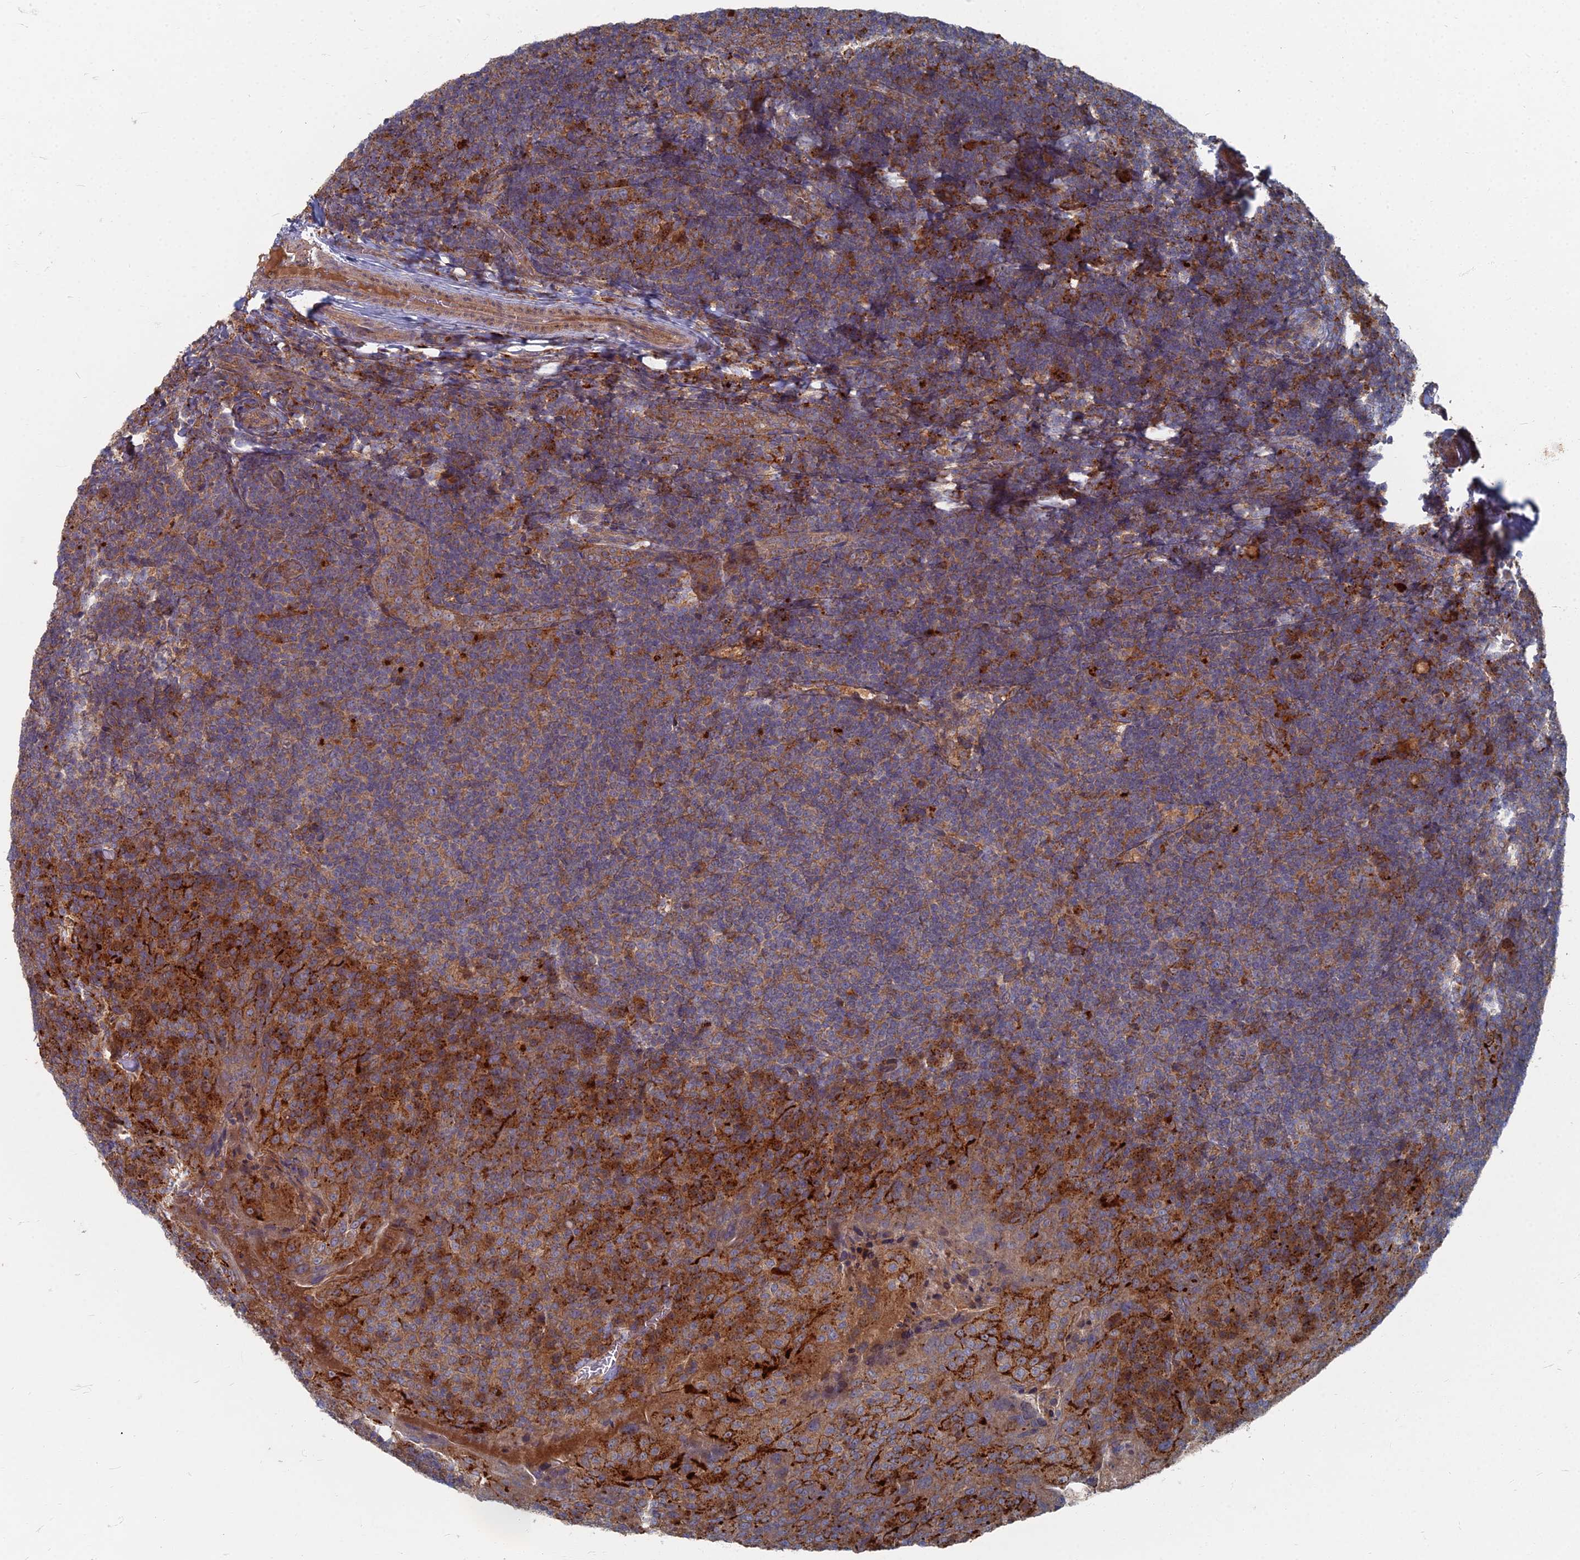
{"staining": {"intensity": "moderate", "quantity": ">75%", "location": "cytoplasmic/membranous"}, "tissue": "tonsil", "cell_type": "Germinal center cells", "image_type": "normal", "snomed": [{"axis": "morphology", "description": "Normal tissue, NOS"}, {"axis": "topography", "description": "Tonsil"}], "caption": "A brown stain shows moderate cytoplasmic/membranous expression of a protein in germinal center cells of benign human tonsil. The staining is performed using DAB (3,3'-diaminobenzidine) brown chromogen to label protein expression. The nuclei are counter-stained blue using hematoxylin.", "gene": "PPCDC", "patient": {"sex": "male", "age": 17}}